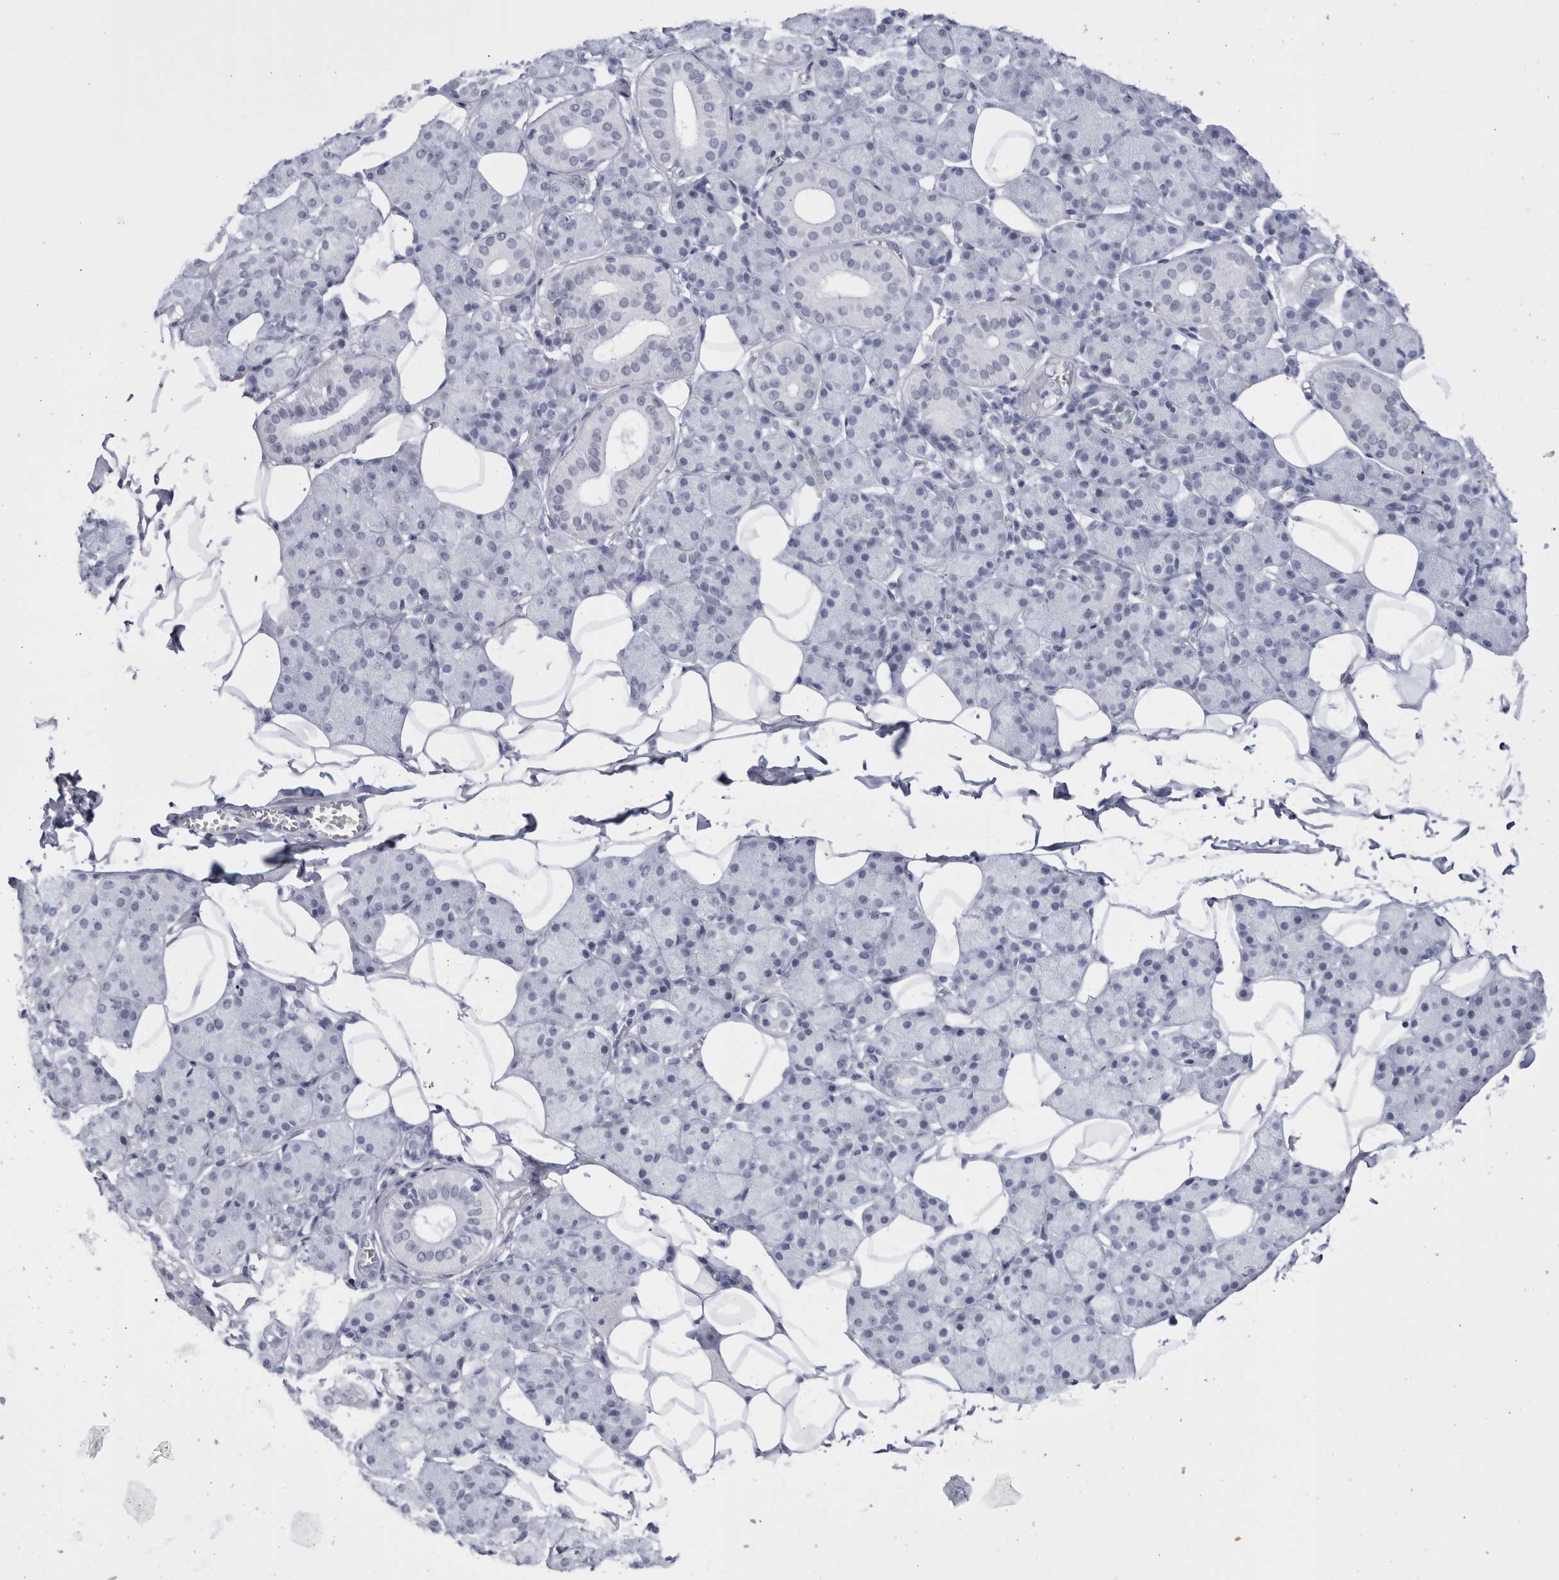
{"staining": {"intensity": "negative", "quantity": "none", "location": "none"}, "tissue": "salivary gland", "cell_type": "Glandular cells", "image_type": "normal", "snomed": [{"axis": "morphology", "description": "Normal tissue, NOS"}, {"axis": "topography", "description": "Salivary gland"}], "caption": "Immunohistochemical staining of benign salivary gland displays no significant positivity in glandular cells. The staining is performed using DAB (3,3'-diaminobenzidine) brown chromogen with nuclei counter-stained in using hematoxylin.", "gene": "CCDC181", "patient": {"sex": "female", "age": 33}}